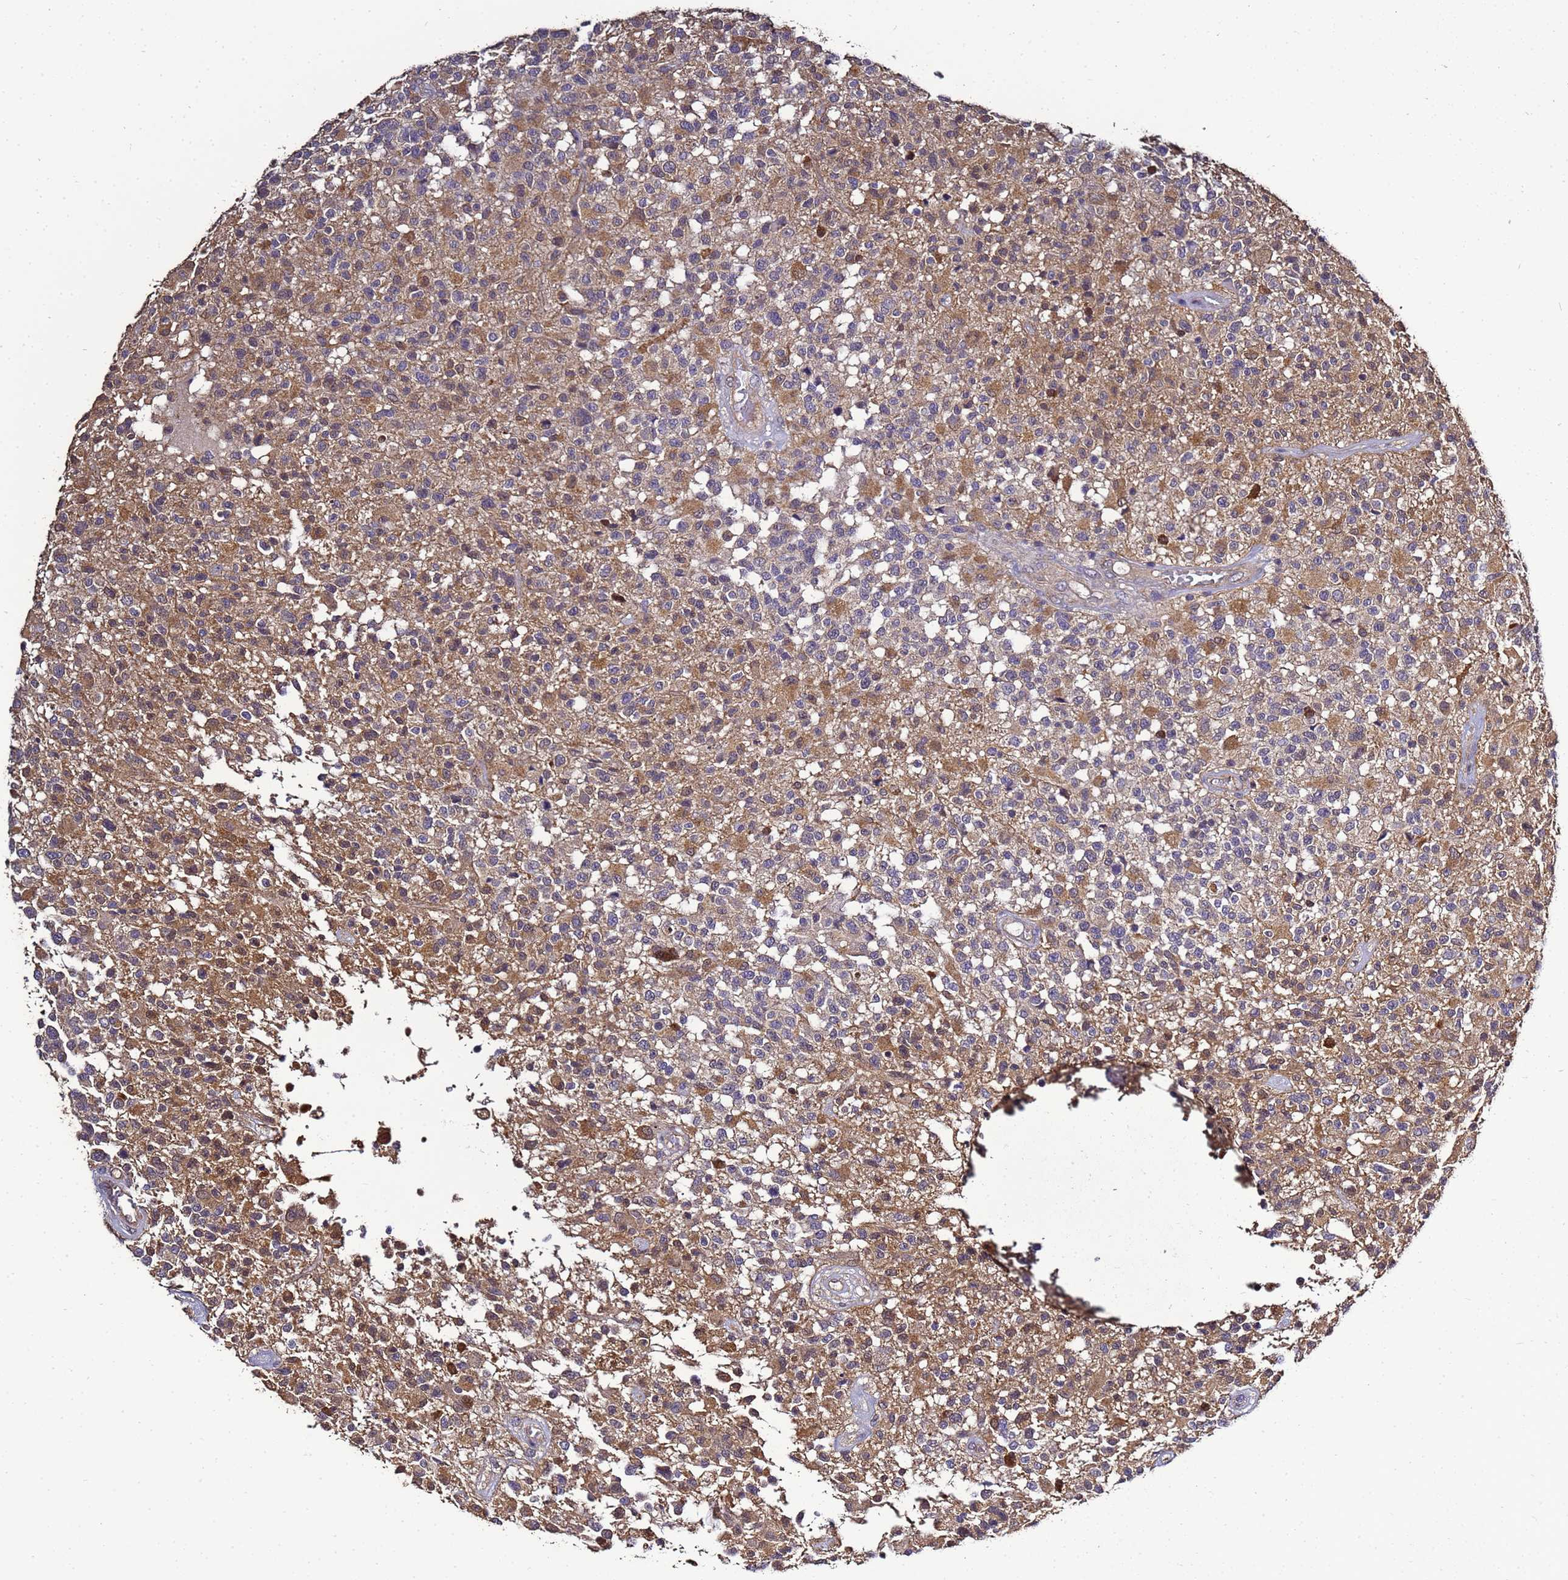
{"staining": {"intensity": "weak", "quantity": "25%-75%", "location": "cytoplasmic/membranous"}, "tissue": "glioma", "cell_type": "Tumor cells", "image_type": "cancer", "snomed": [{"axis": "morphology", "description": "Glioma, malignant, High grade"}, {"axis": "morphology", "description": "Glioblastoma, NOS"}, {"axis": "topography", "description": "Brain"}], "caption": "Immunohistochemistry of malignant high-grade glioma shows low levels of weak cytoplasmic/membranous staining in about 25%-75% of tumor cells.", "gene": "ENOPH1", "patient": {"sex": "male", "age": 60}}